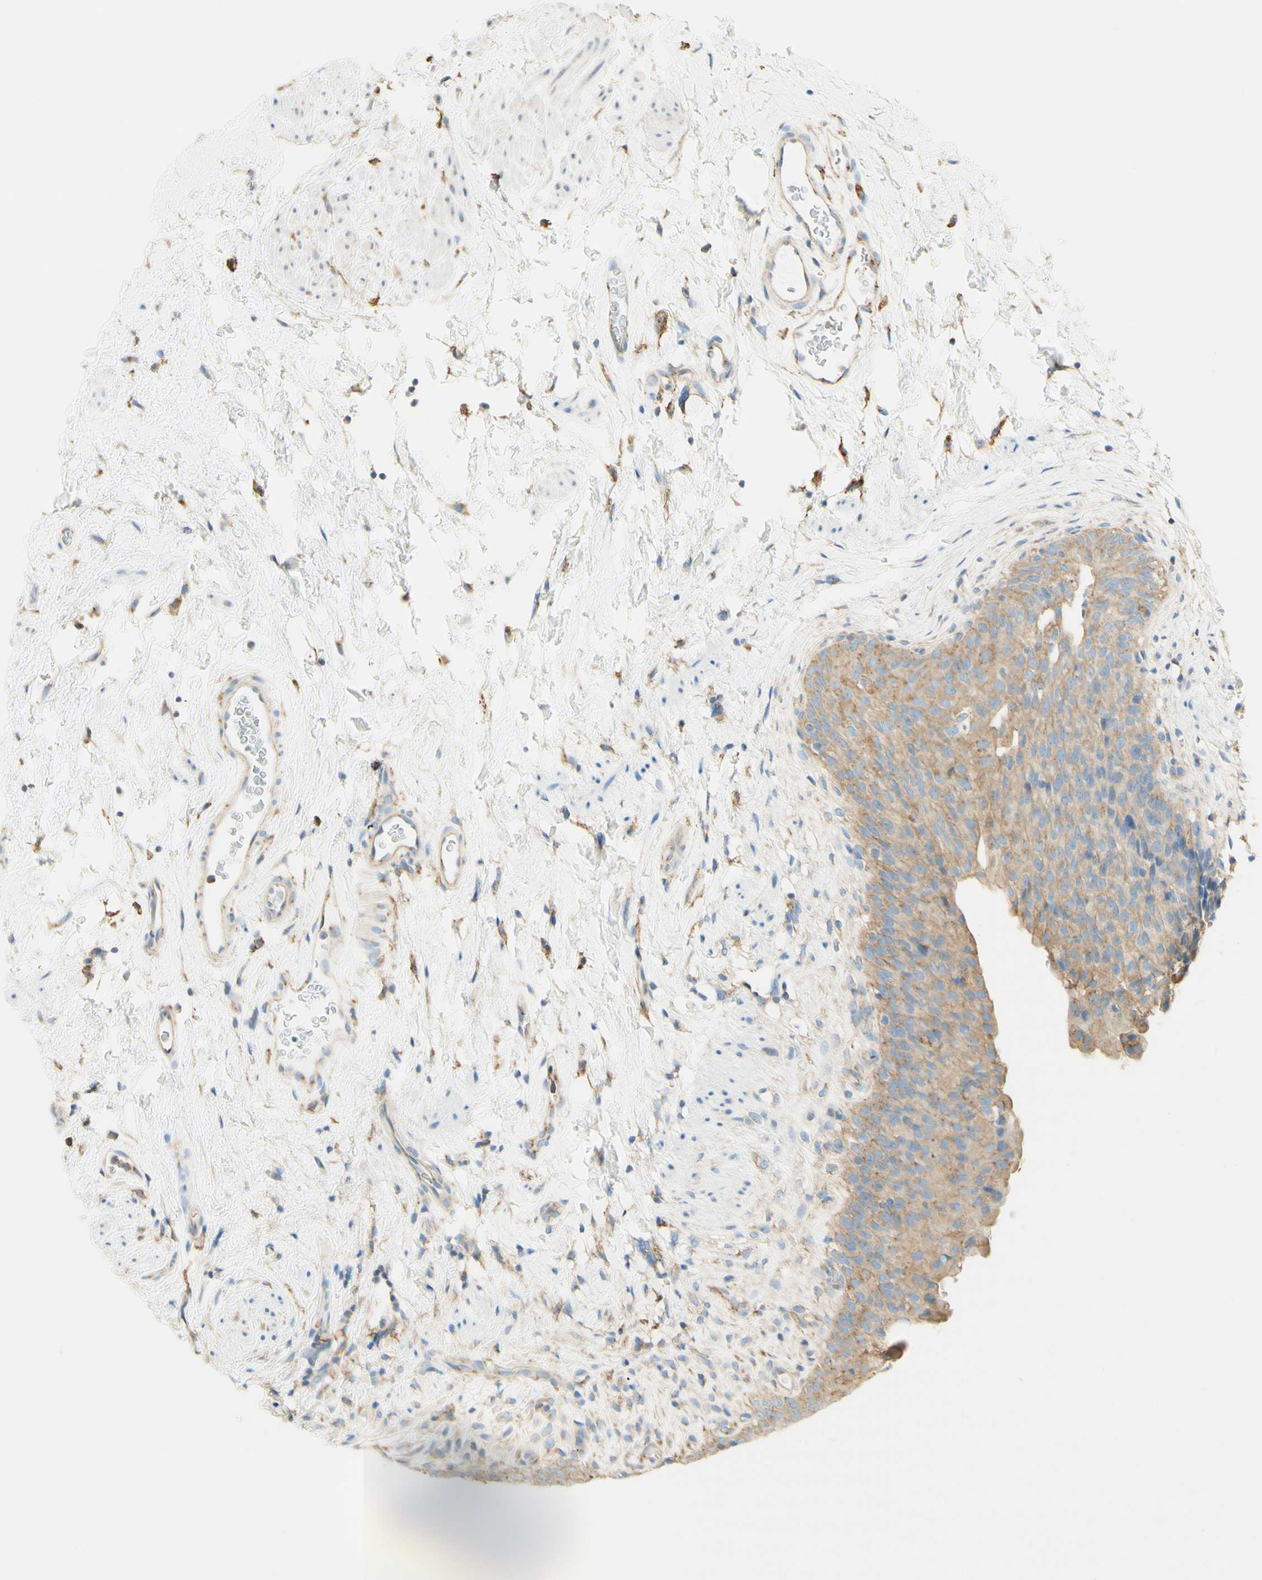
{"staining": {"intensity": "weak", "quantity": ">75%", "location": "cytoplasmic/membranous"}, "tissue": "urinary bladder", "cell_type": "Urothelial cells", "image_type": "normal", "snomed": [{"axis": "morphology", "description": "Normal tissue, NOS"}, {"axis": "topography", "description": "Urinary bladder"}], "caption": "The immunohistochemical stain shows weak cytoplasmic/membranous positivity in urothelial cells of unremarkable urinary bladder. (IHC, brightfield microscopy, high magnification).", "gene": "CLTC", "patient": {"sex": "female", "age": 79}}